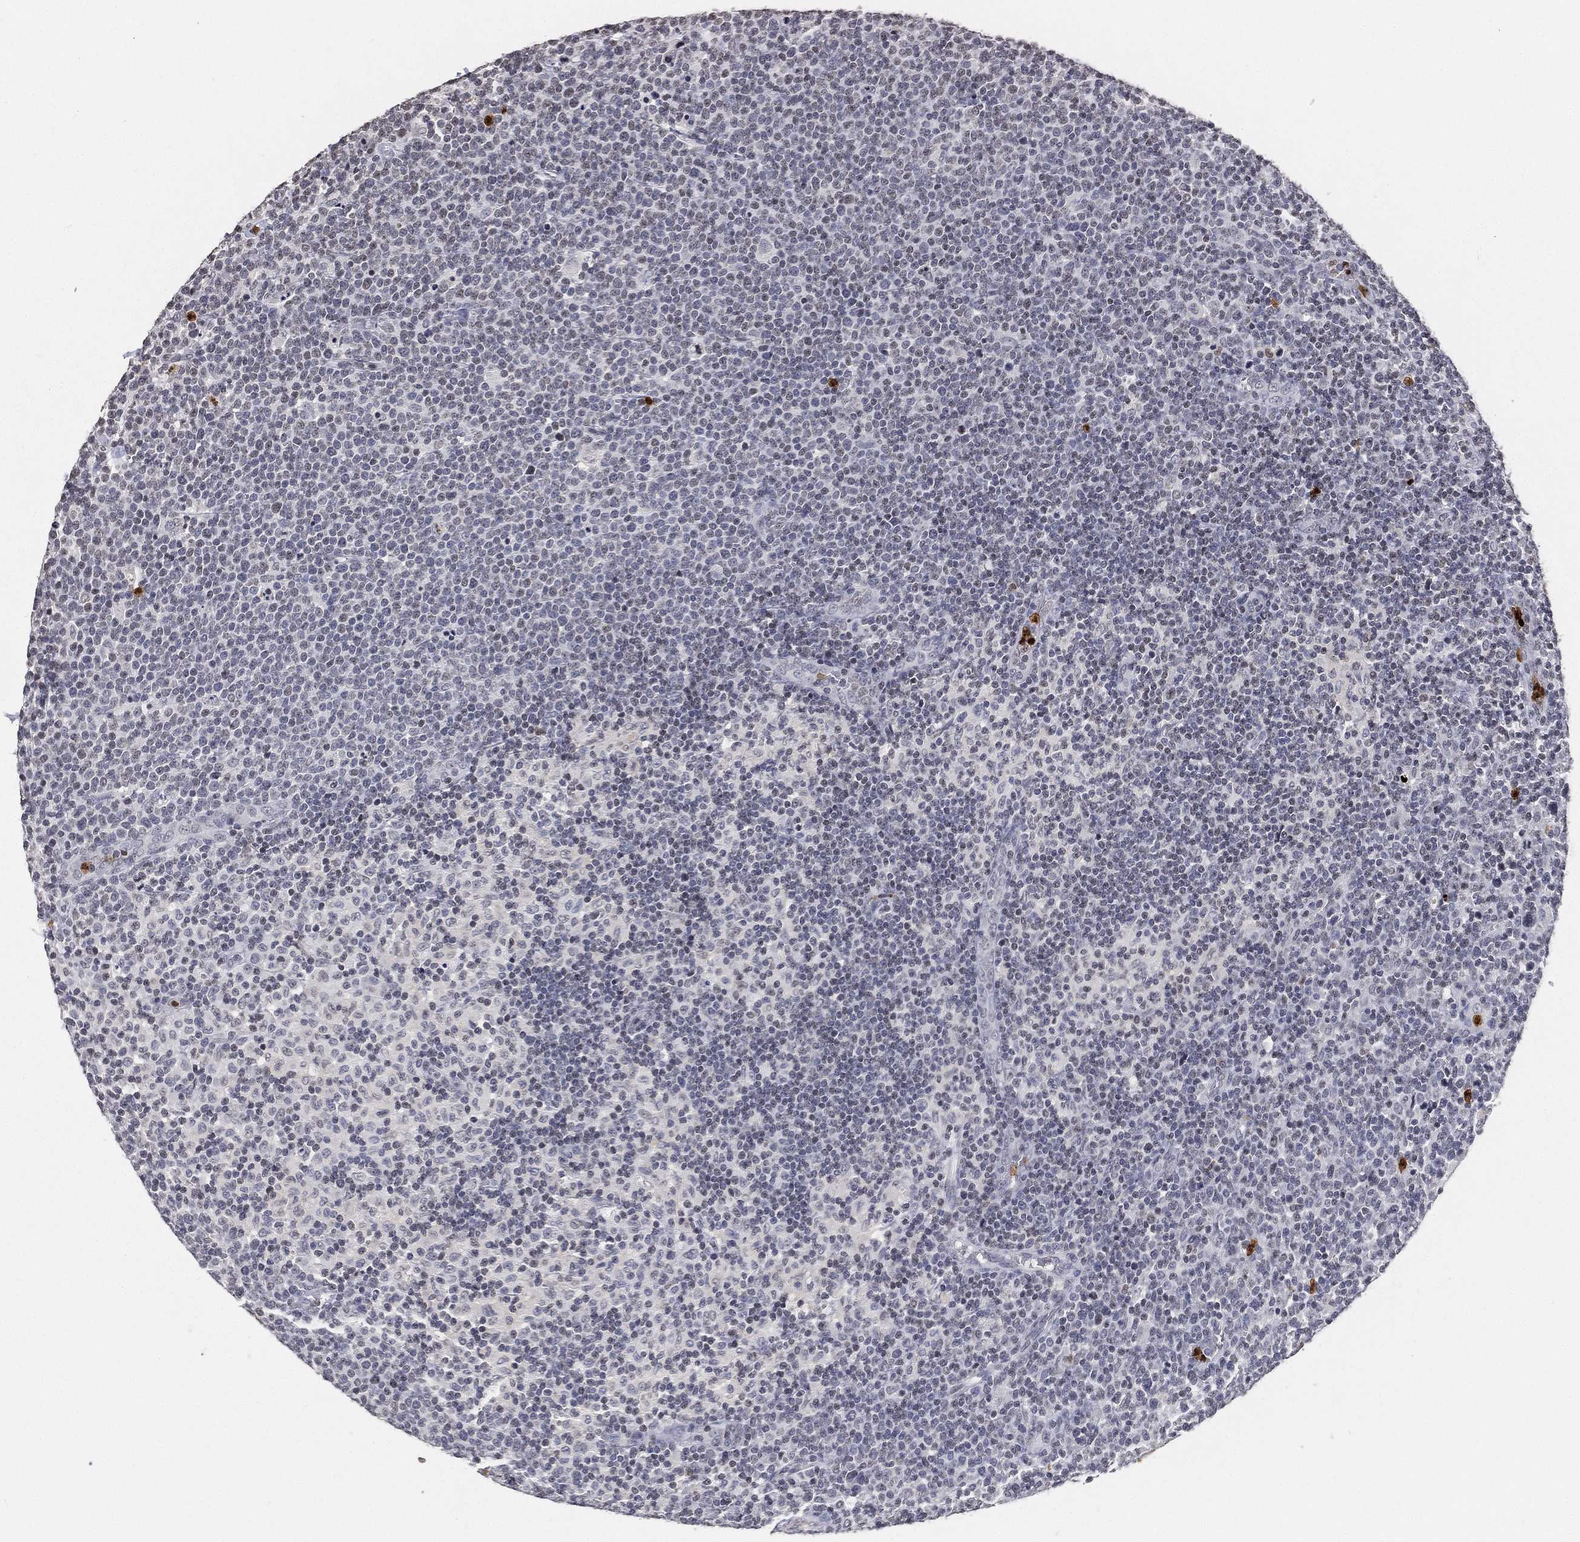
{"staining": {"intensity": "negative", "quantity": "none", "location": "none"}, "tissue": "lymphoma", "cell_type": "Tumor cells", "image_type": "cancer", "snomed": [{"axis": "morphology", "description": "Malignant lymphoma, non-Hodgkin's type, High grade"}, {"axis": "topography", "description": "Lymph node"}], "caption": "This is an immunohistochemistry histopathology image of lymphoma. There is no expression in tumor cells.", "gene": "ARG1", "patient": {"sex": "male", "age": 61}}